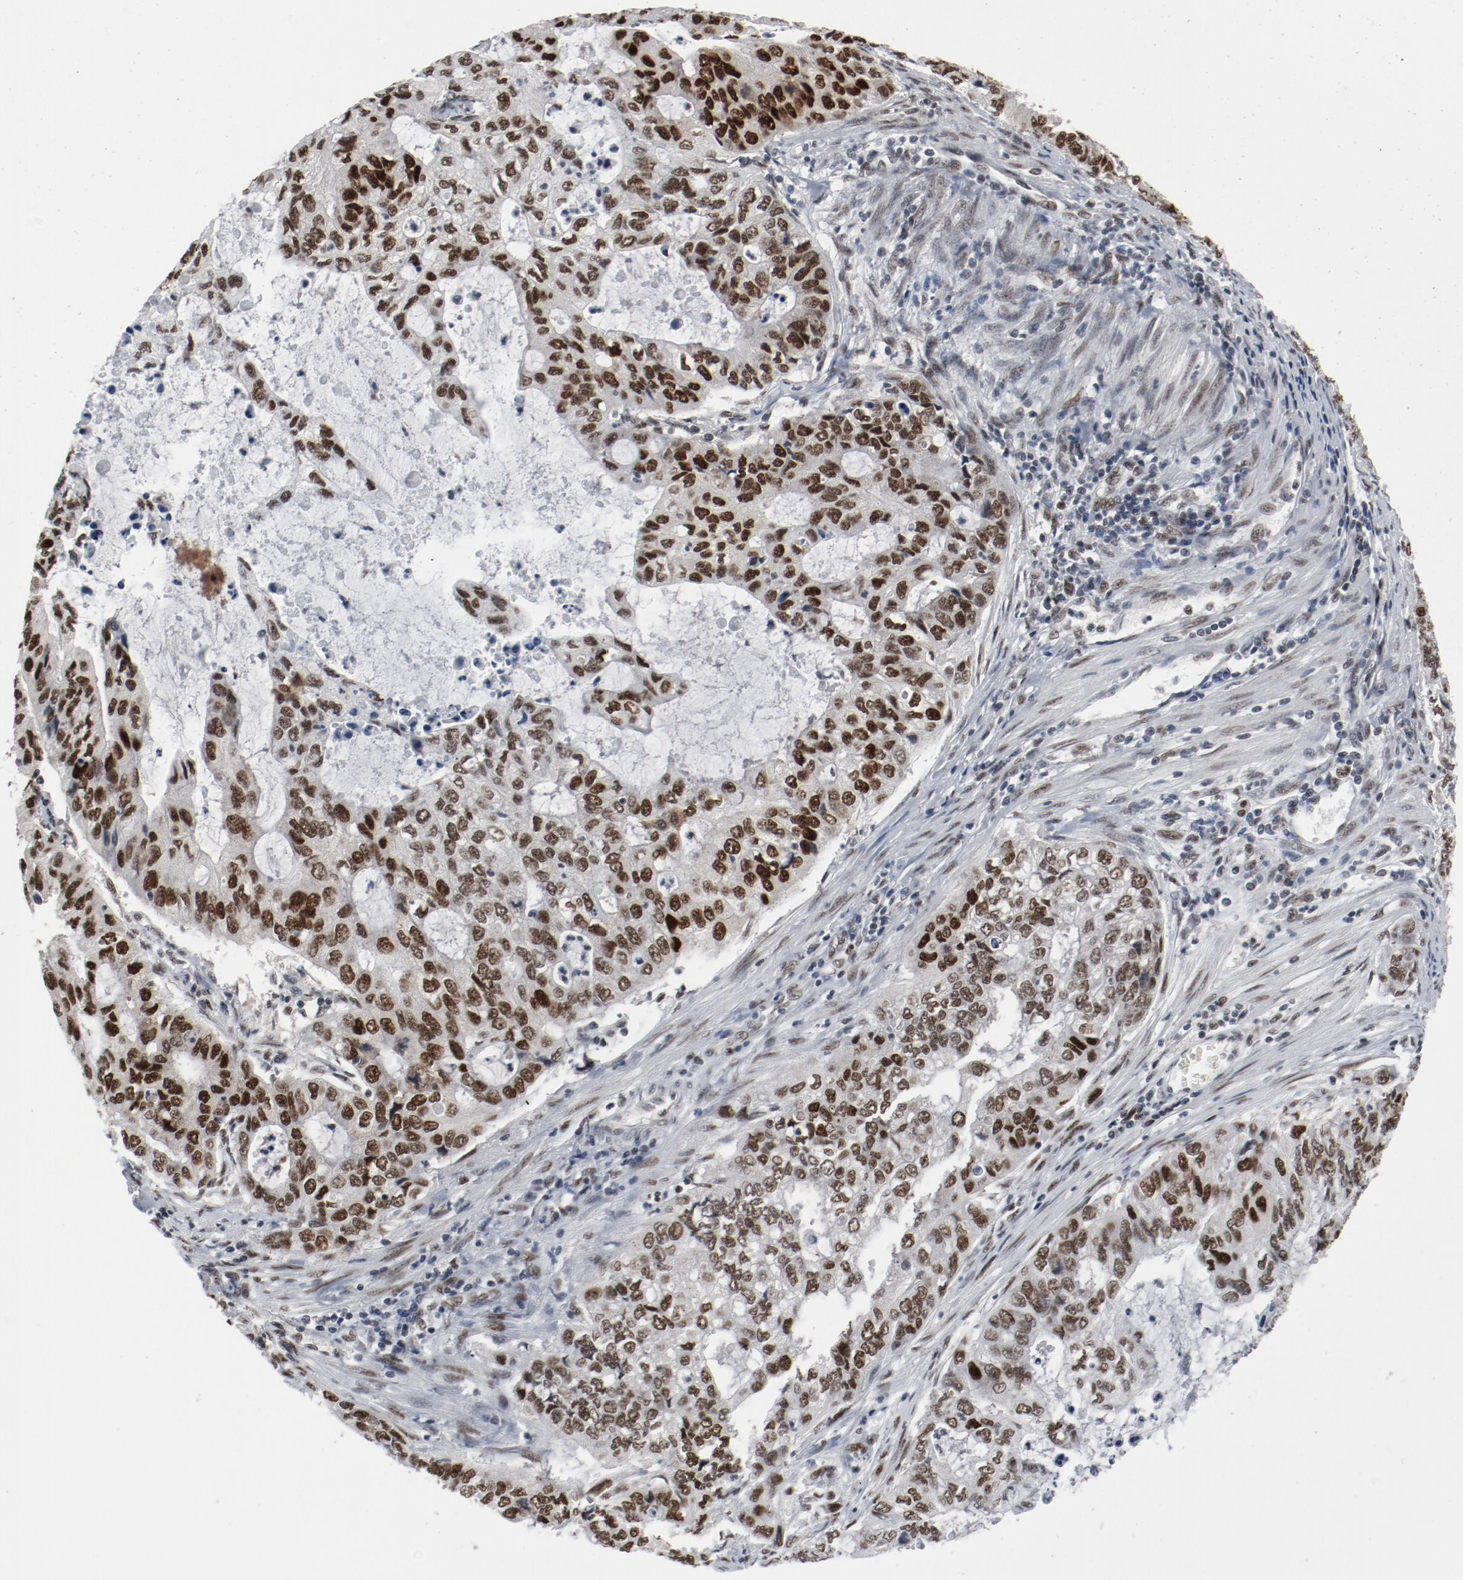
{"staining": {"intensity": "strong", "quantity": ">75%", "location": "nuclear"}, "tissue": "stomach cancer", "cell_type": "Tumor cells", "image_type": "cancer", "snomed": [{"axis": "morphology", "description": "Adenocarcinoma, NOS"}, {"axis": "topography", "description": "Stomach, upper"}], "caption": "Tumor cells show high levels of strong nuclear expression in approximately >75% of cells in stomach adenocarcinoma.", "gene": "JMJD6", "patient": {"sex": "female", "age": 52}}